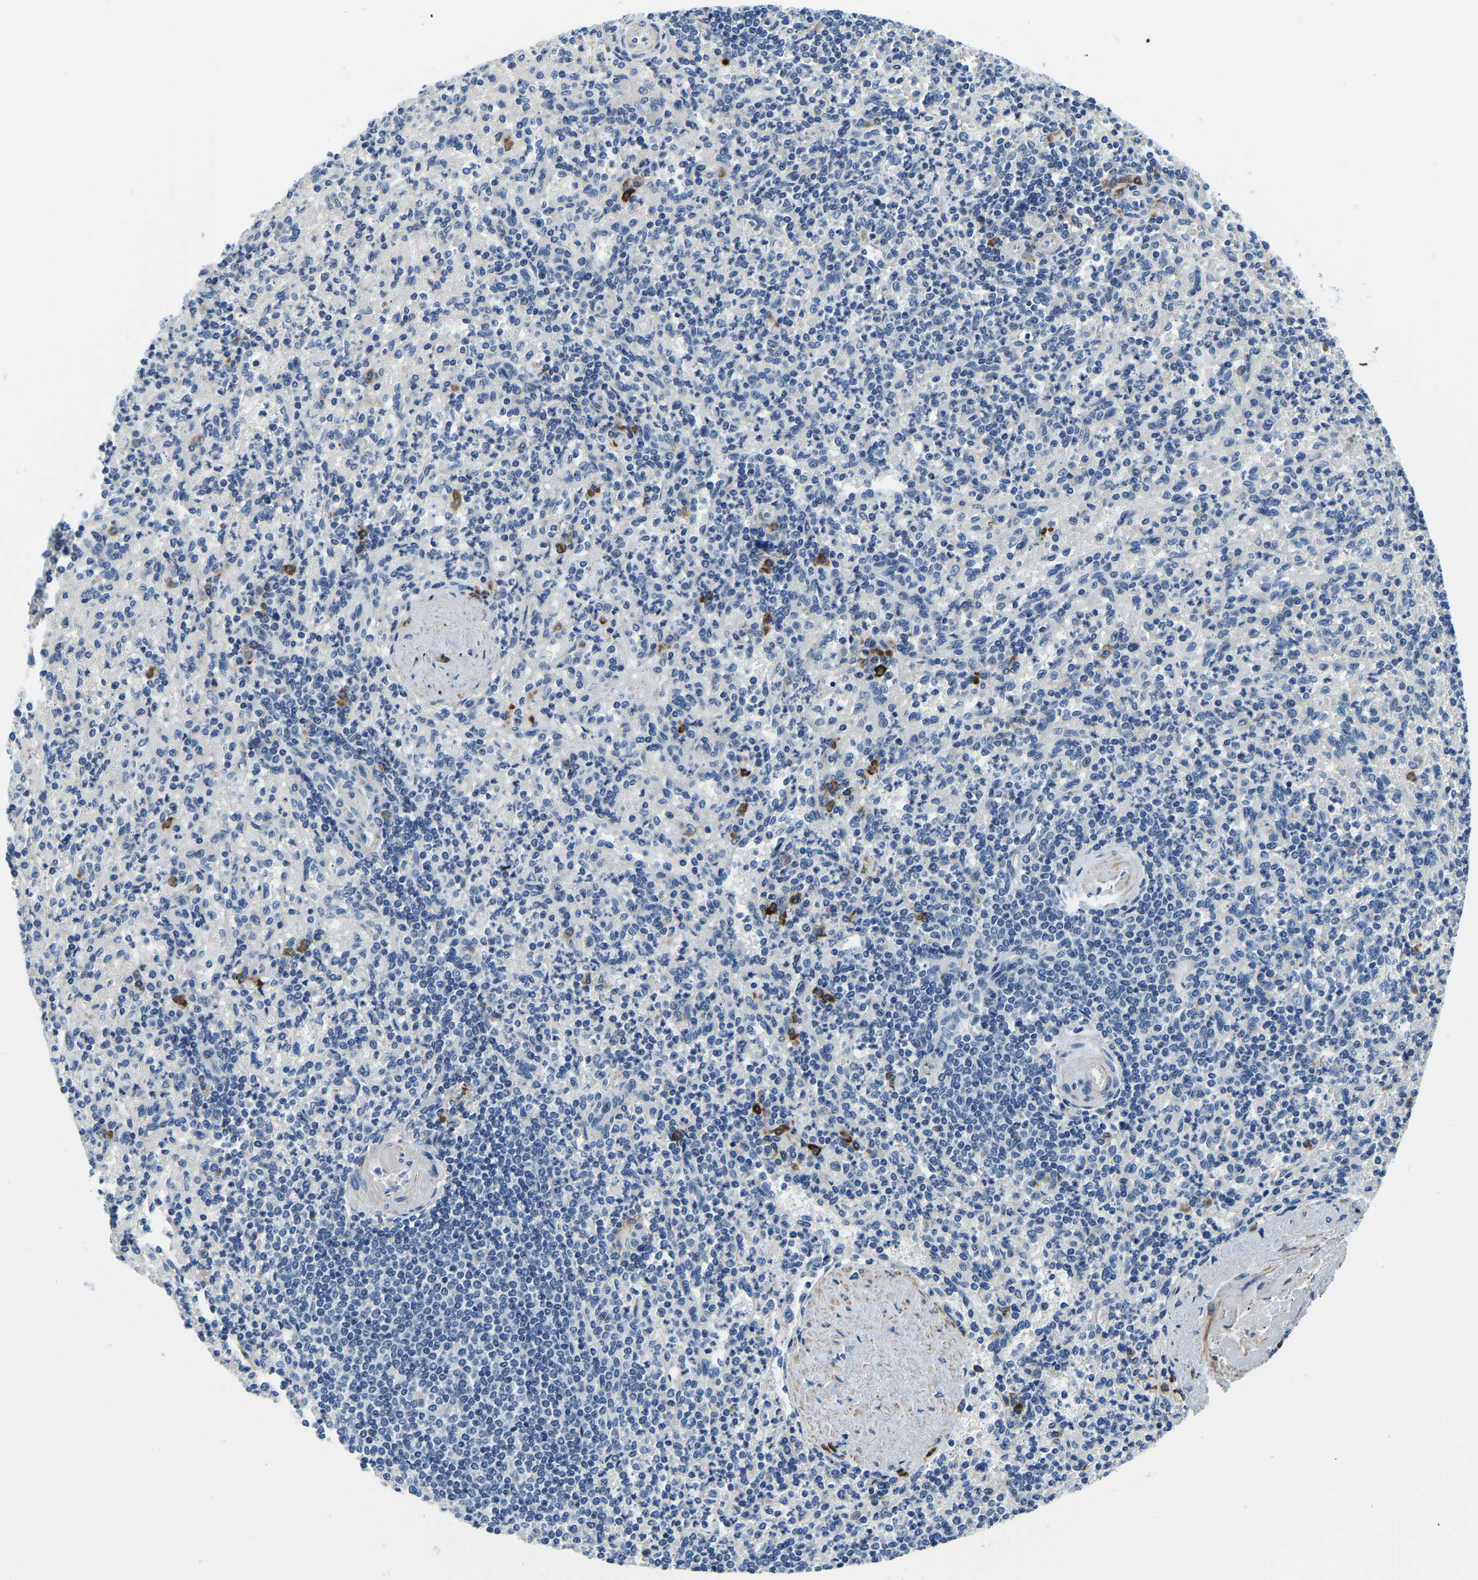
{"staining": {"intensity": "moderate", "quantity": "<25%", "location": "cytoplasmic/membranous"}, "tissue": "spleen", "cell_type": "Cells in red pulp", "image_type": "normal", "snomed": [{"axis": "morphology", "description": "Normal tissue, NOS"}, {"axis": "topography", "description": "Spleen"}], "caption": "A brown stain labels moderate cytoplasmic/membranous positivity of a protein in cells in red pulp of normal spleen.", "gene": "LIAS", "patient": {"sex": "female", "age": 74}}